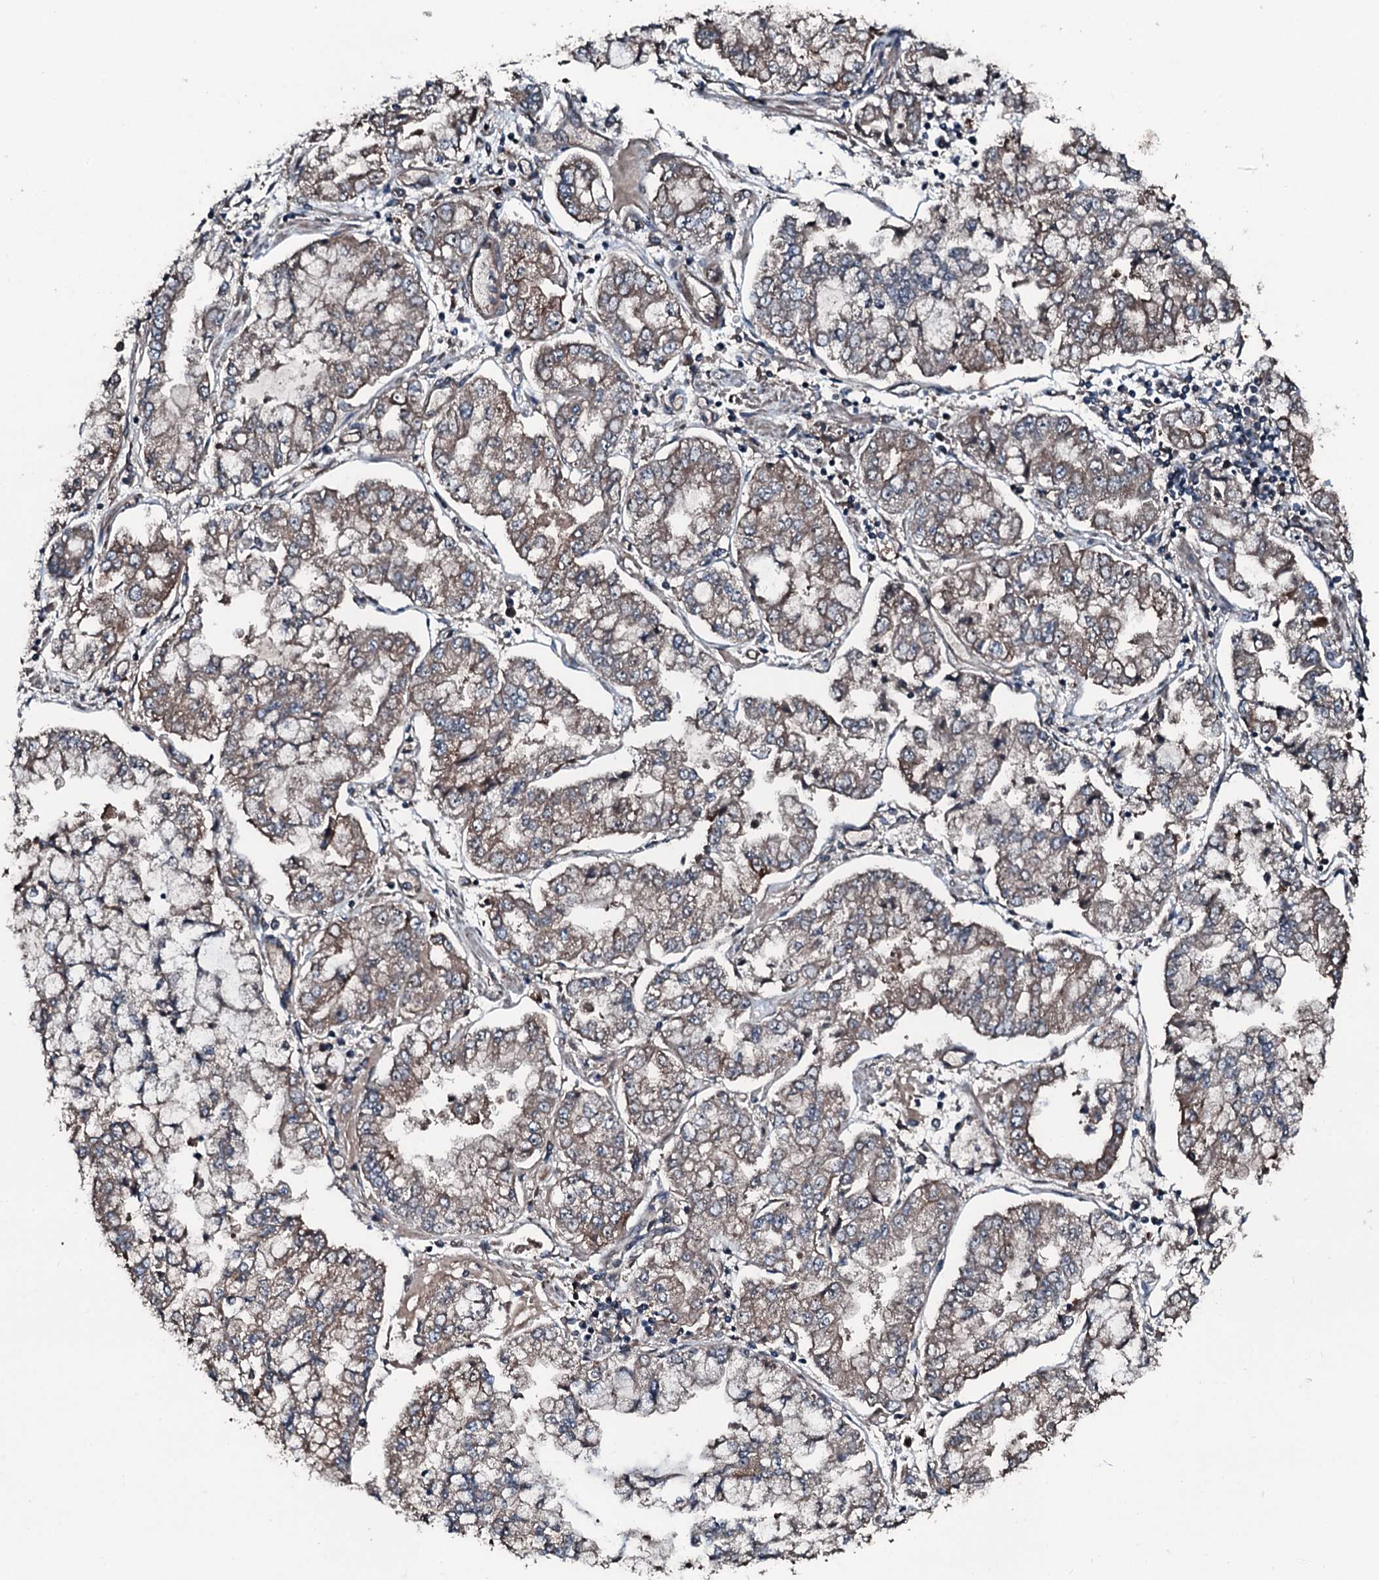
{"staining": {"intensity": "weak", "quantity": ">75%", "location": "cytoplasmic/membranous"}, "tissue": "stomach cancer", "cell_type": "Tumor cells", "image_type": "cancer", "snomed": [{"axis": "morphology", "description": "Adenocarcinoma, NOS"}, {"axis": "topography", "description": "Stomach"}], "caption": "A histopathology image showing weak cytoplasmic/membranous positivity in about >75% of tumor cells in stomach cancer, as visualized by brown immunohistochemical staining.", "gene": "AARS1", "patient": {"sex": "male", "age": 76}}